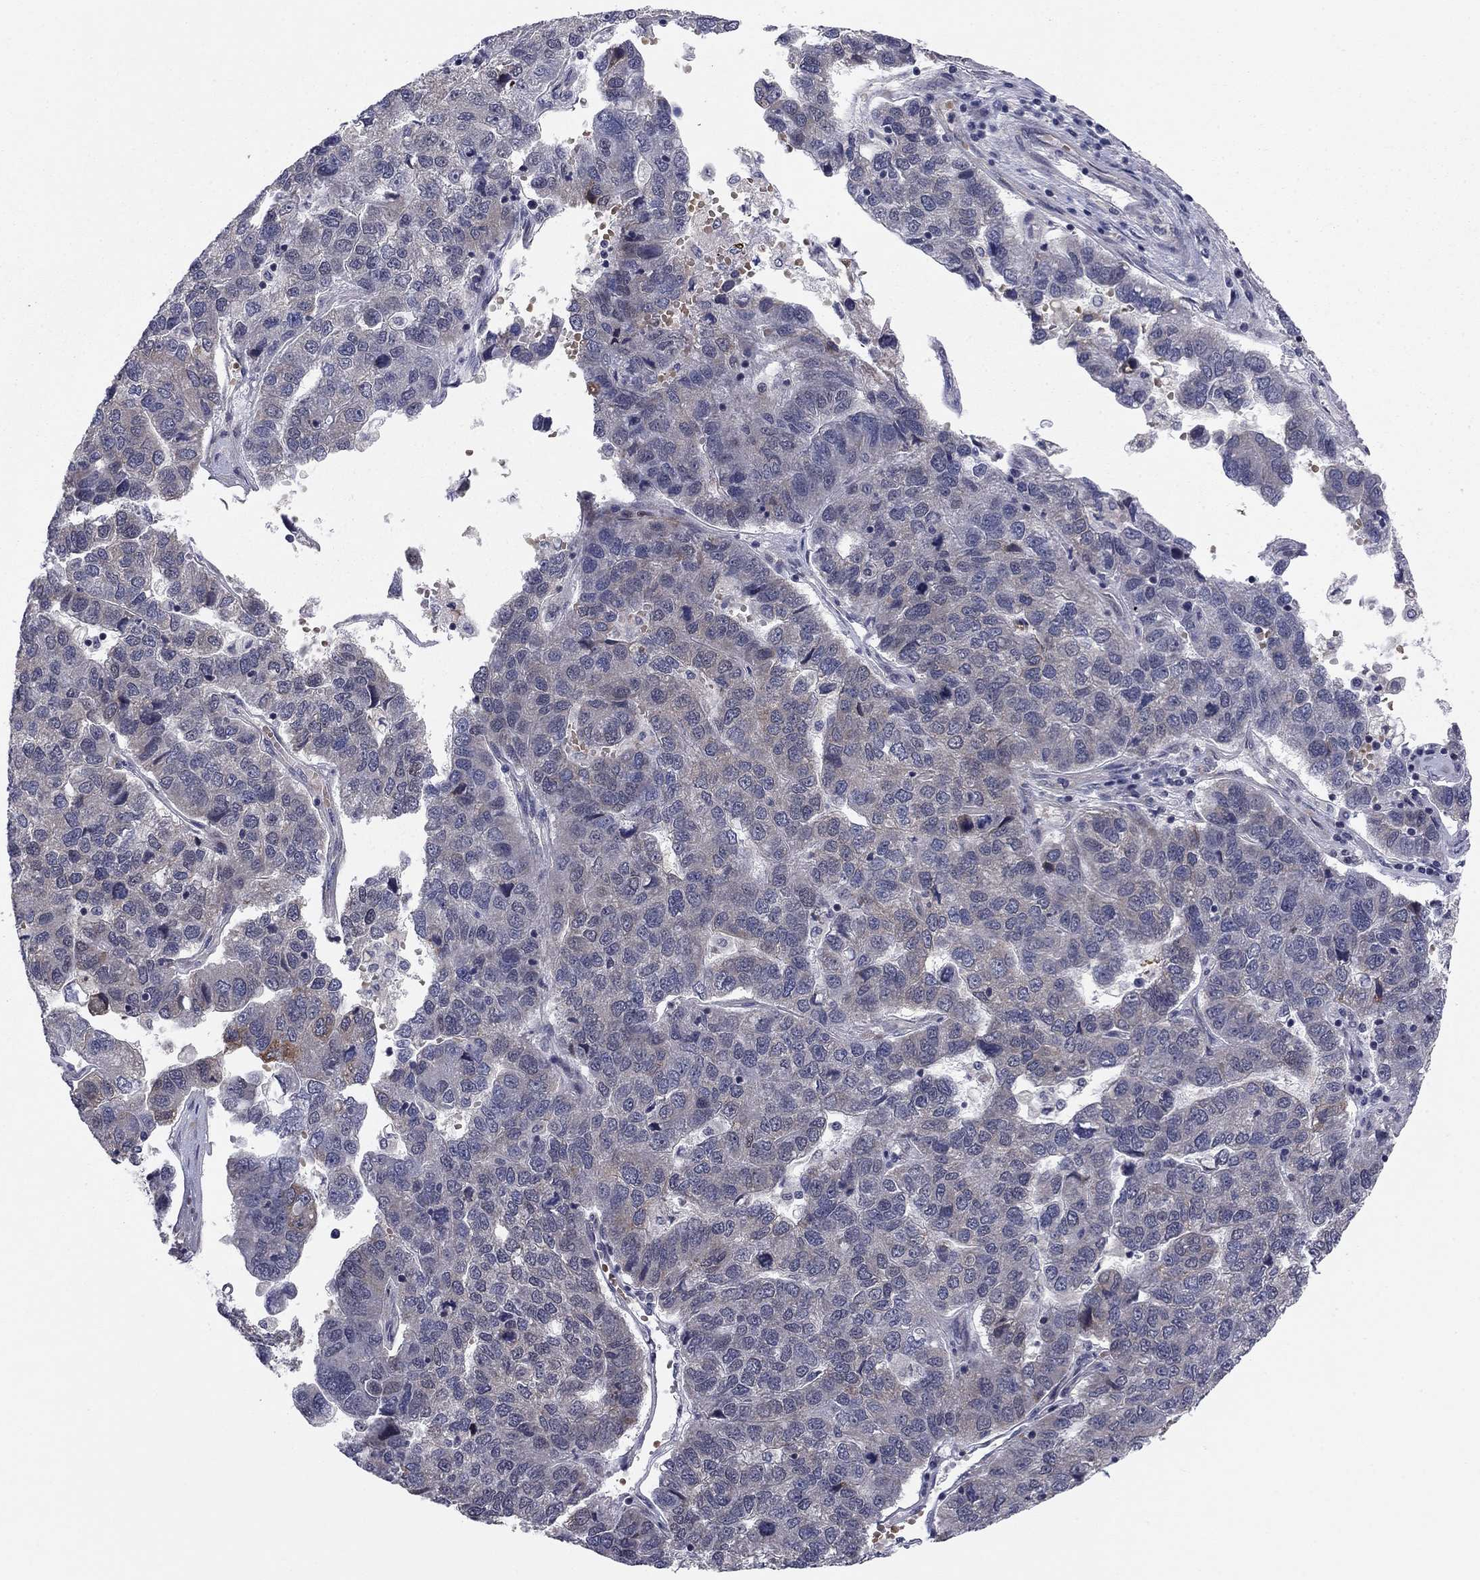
{"staining": {"intensity": "moderate", "quantity": "<25%", "location": "cytoplasmic/membranous"}, "tissue": "pancreatic cancer", "cell_type": "Tumor cells", "image_type": "cancer", "snomed": [{"axis": "morphology", "description": "Adenocarcinoma, NOS"}, {"axis": "topography", "description": "Pancreas"}], "caption": "Adenocarcinoma (pancreatic) stained with a brown dye demonstrates moderate cytoplasmic/membranous positive expression in approximately <25% of tumor cells.", "gene": "BCL11A", "patient": {"sex": "female", "age": 61}}